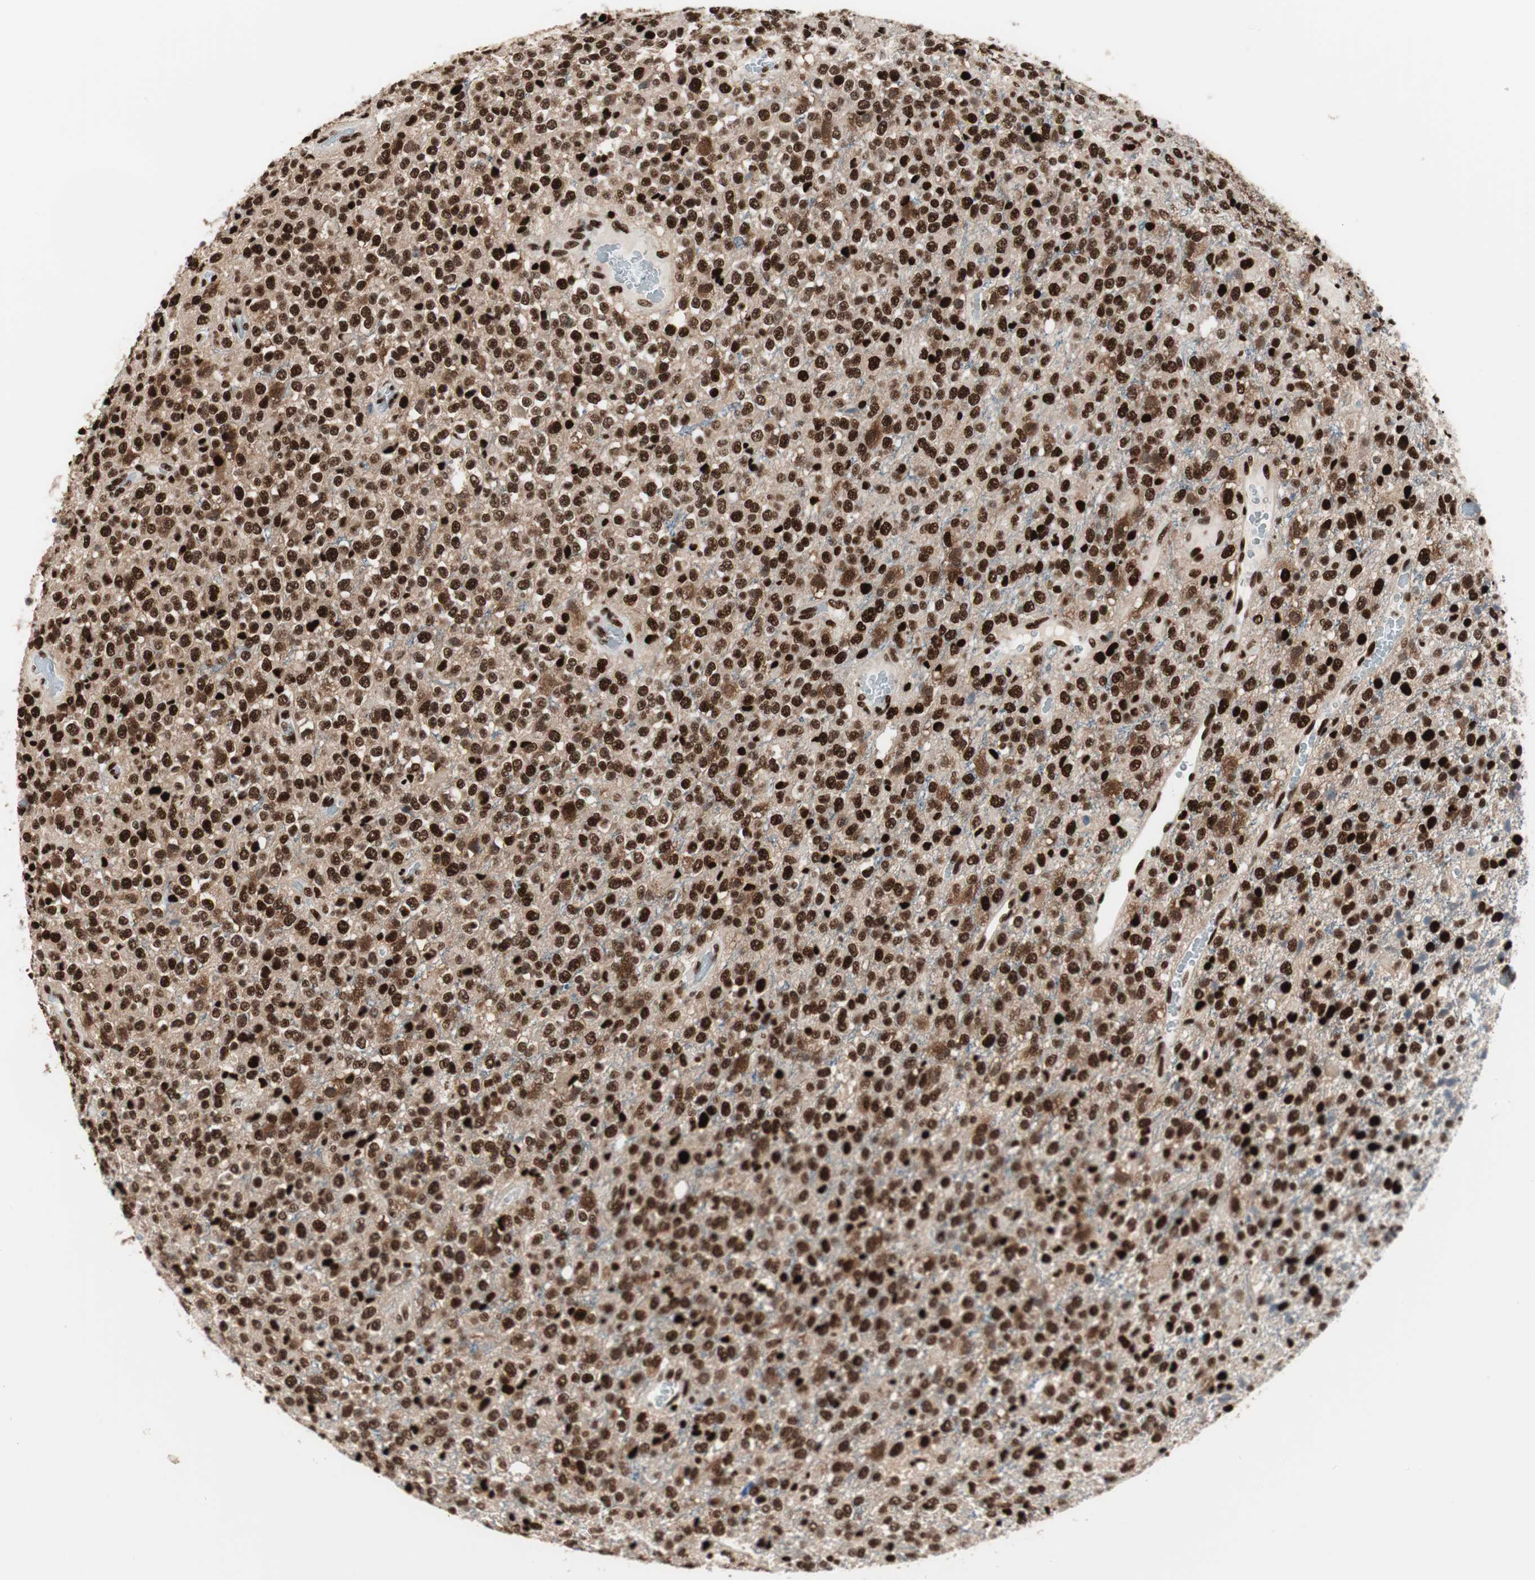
{"staining": {"intensity": "strong", "quantity": ">75%", "location": "nuclear"}, "tissue": "glioma", "cell_type": "Tumor cells", "image_type": "cancer", "snomed": [{"axis": "morphology", "description": "Glioma, malignant, High grade"}, {"axis": "topography", "description": "pancreas cauda"}], "caption": "Immunohistochemistry of human malignant high-grade glioma shows high levels of strong nuclear positivity in approximately >75% of tumor cells.", "gene": "PSME3", "patient": {"sex": "male", "age": 60}}